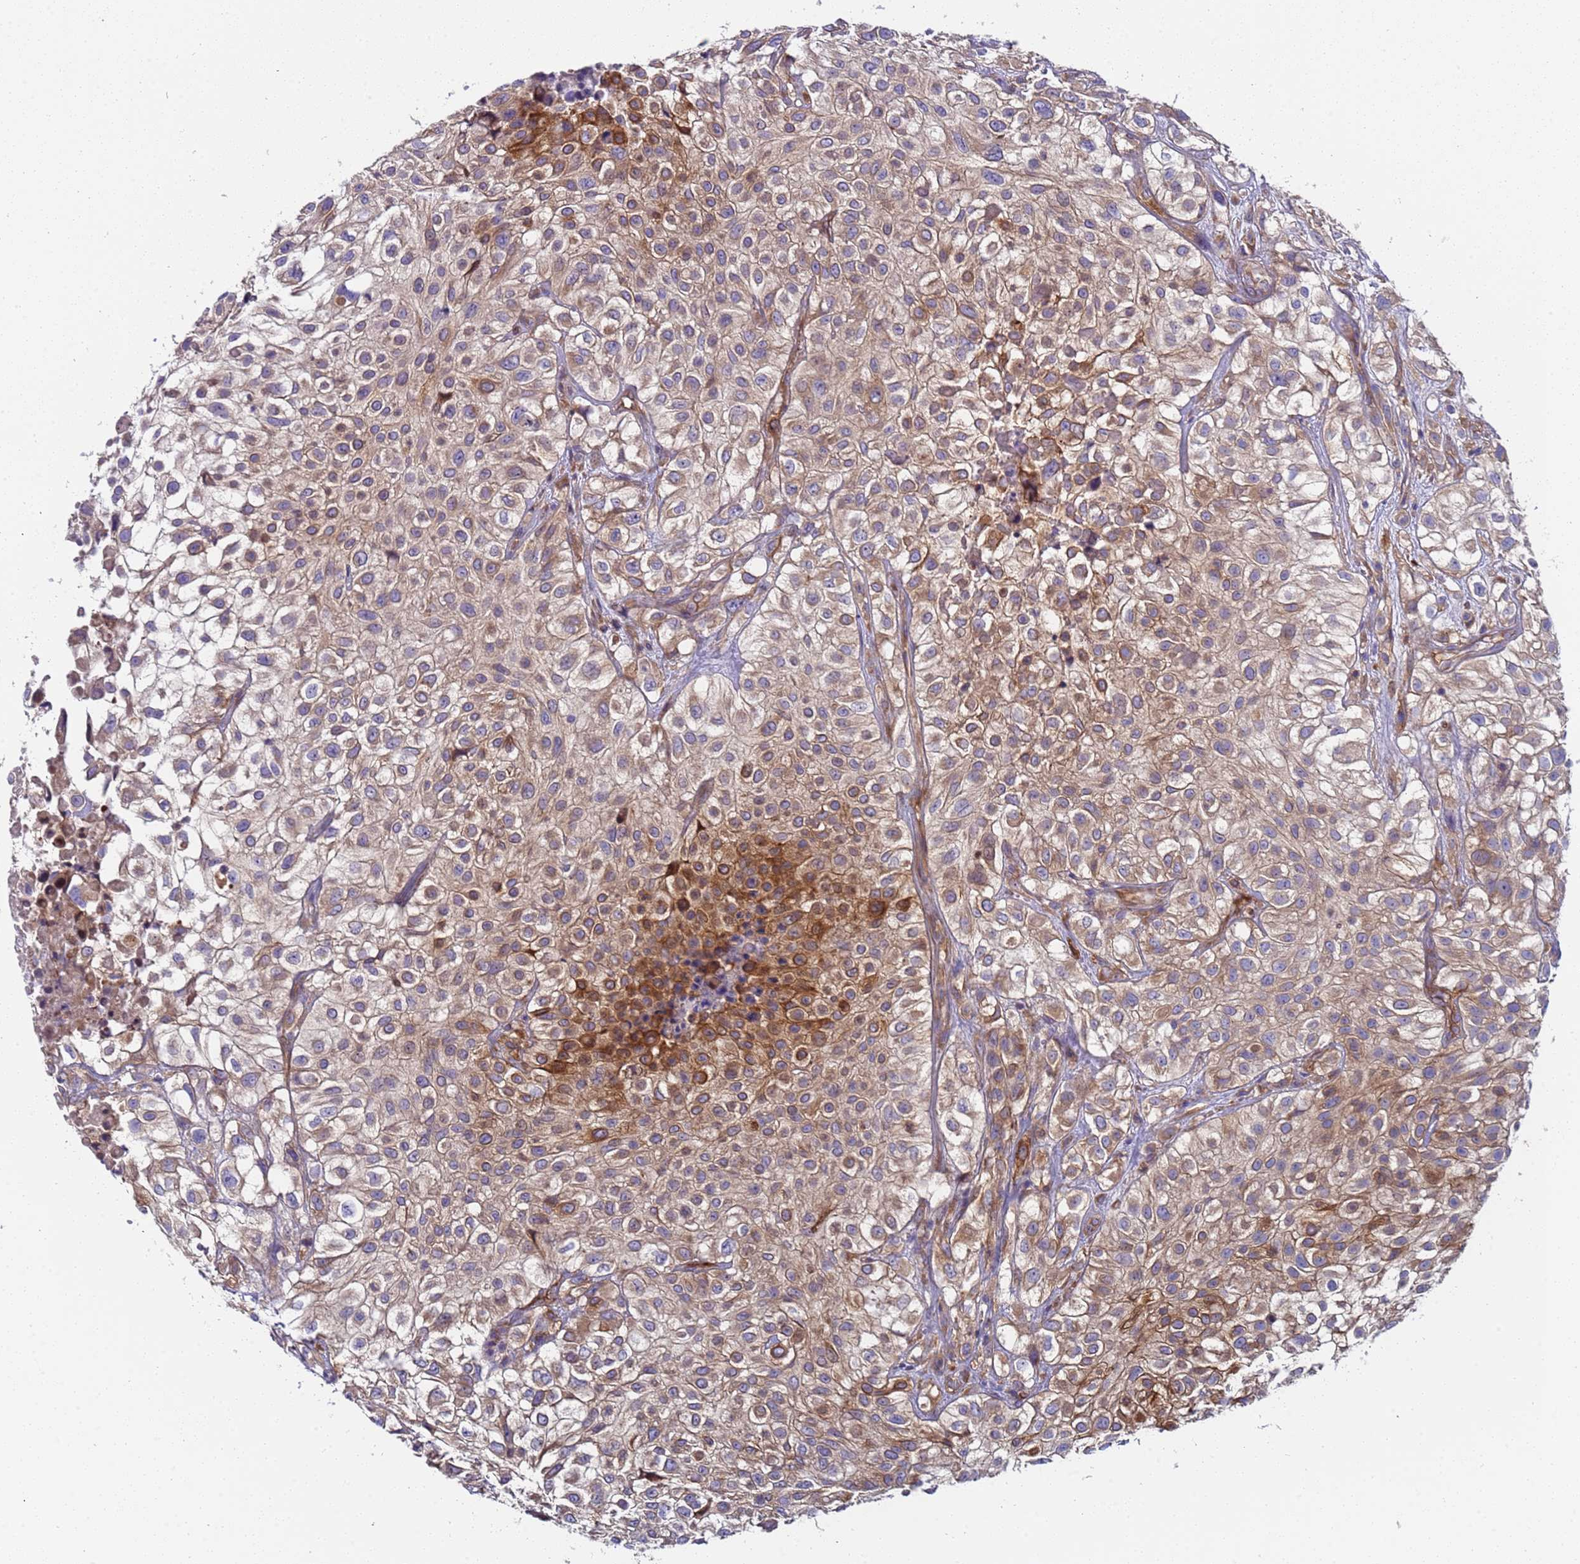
{"staining": {"intensity": "moderate", "quantity": "25%-75%", "location": "cytoplasmic/membranous"}, "tissue": "urothelial cancer", "cell_type": "Tumor cells", "image_type": "cancer", "snomed": [{"axis": "morphology", "description": "Urothelial carcinoma, High grade"}, {"axis": "topography", "description": "Urinary bladder"}], "caption": "Human urothelial cancer stained with a brown dye demonstrates moderate cytoplasmic/membranous positive expression in about 25%-75% of tumor cells.", "gene": "PAQR7", "patient": {"sex": "male", "age": 56}}